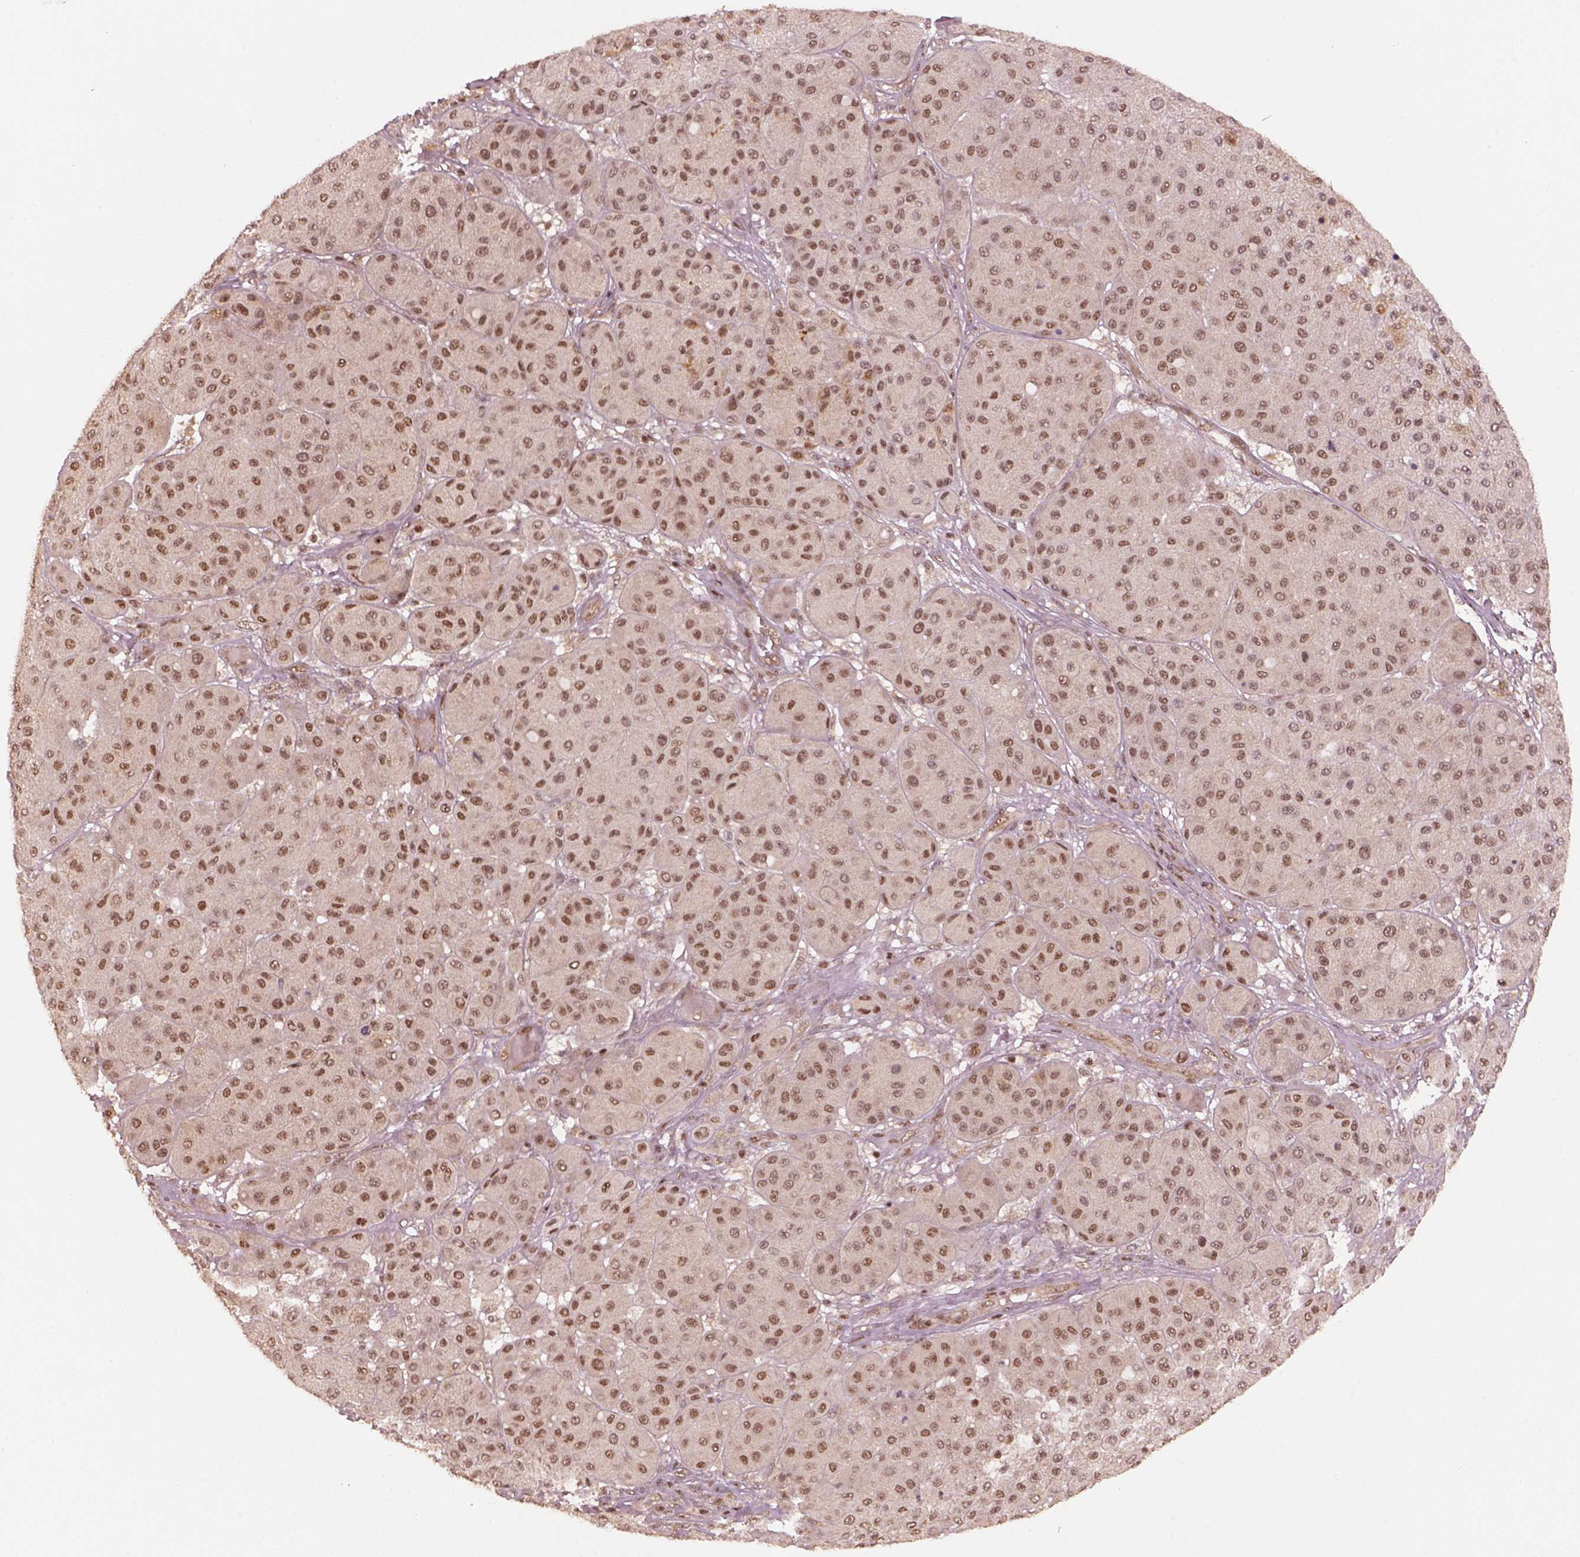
{"staining": {"intensity": "moderate", "quantity": ">75%", "location": "nuclear"}, "tissue": "melanoma", "cell_type": "Tumor cells", "image_type": "cancer", "snomed": [{"axis": "morphology", "description": "Malignant melanoma, Metastatic site"}, {"axis": "topography", "description": "Smooth muscle"}], "caption": "Tumor cells show moderate nuclear staining in approximately >75% of cells in malignant melanoma (metastatic site).", "gene": "BRD9", "patient": {"sex": "male", "age": 41}}